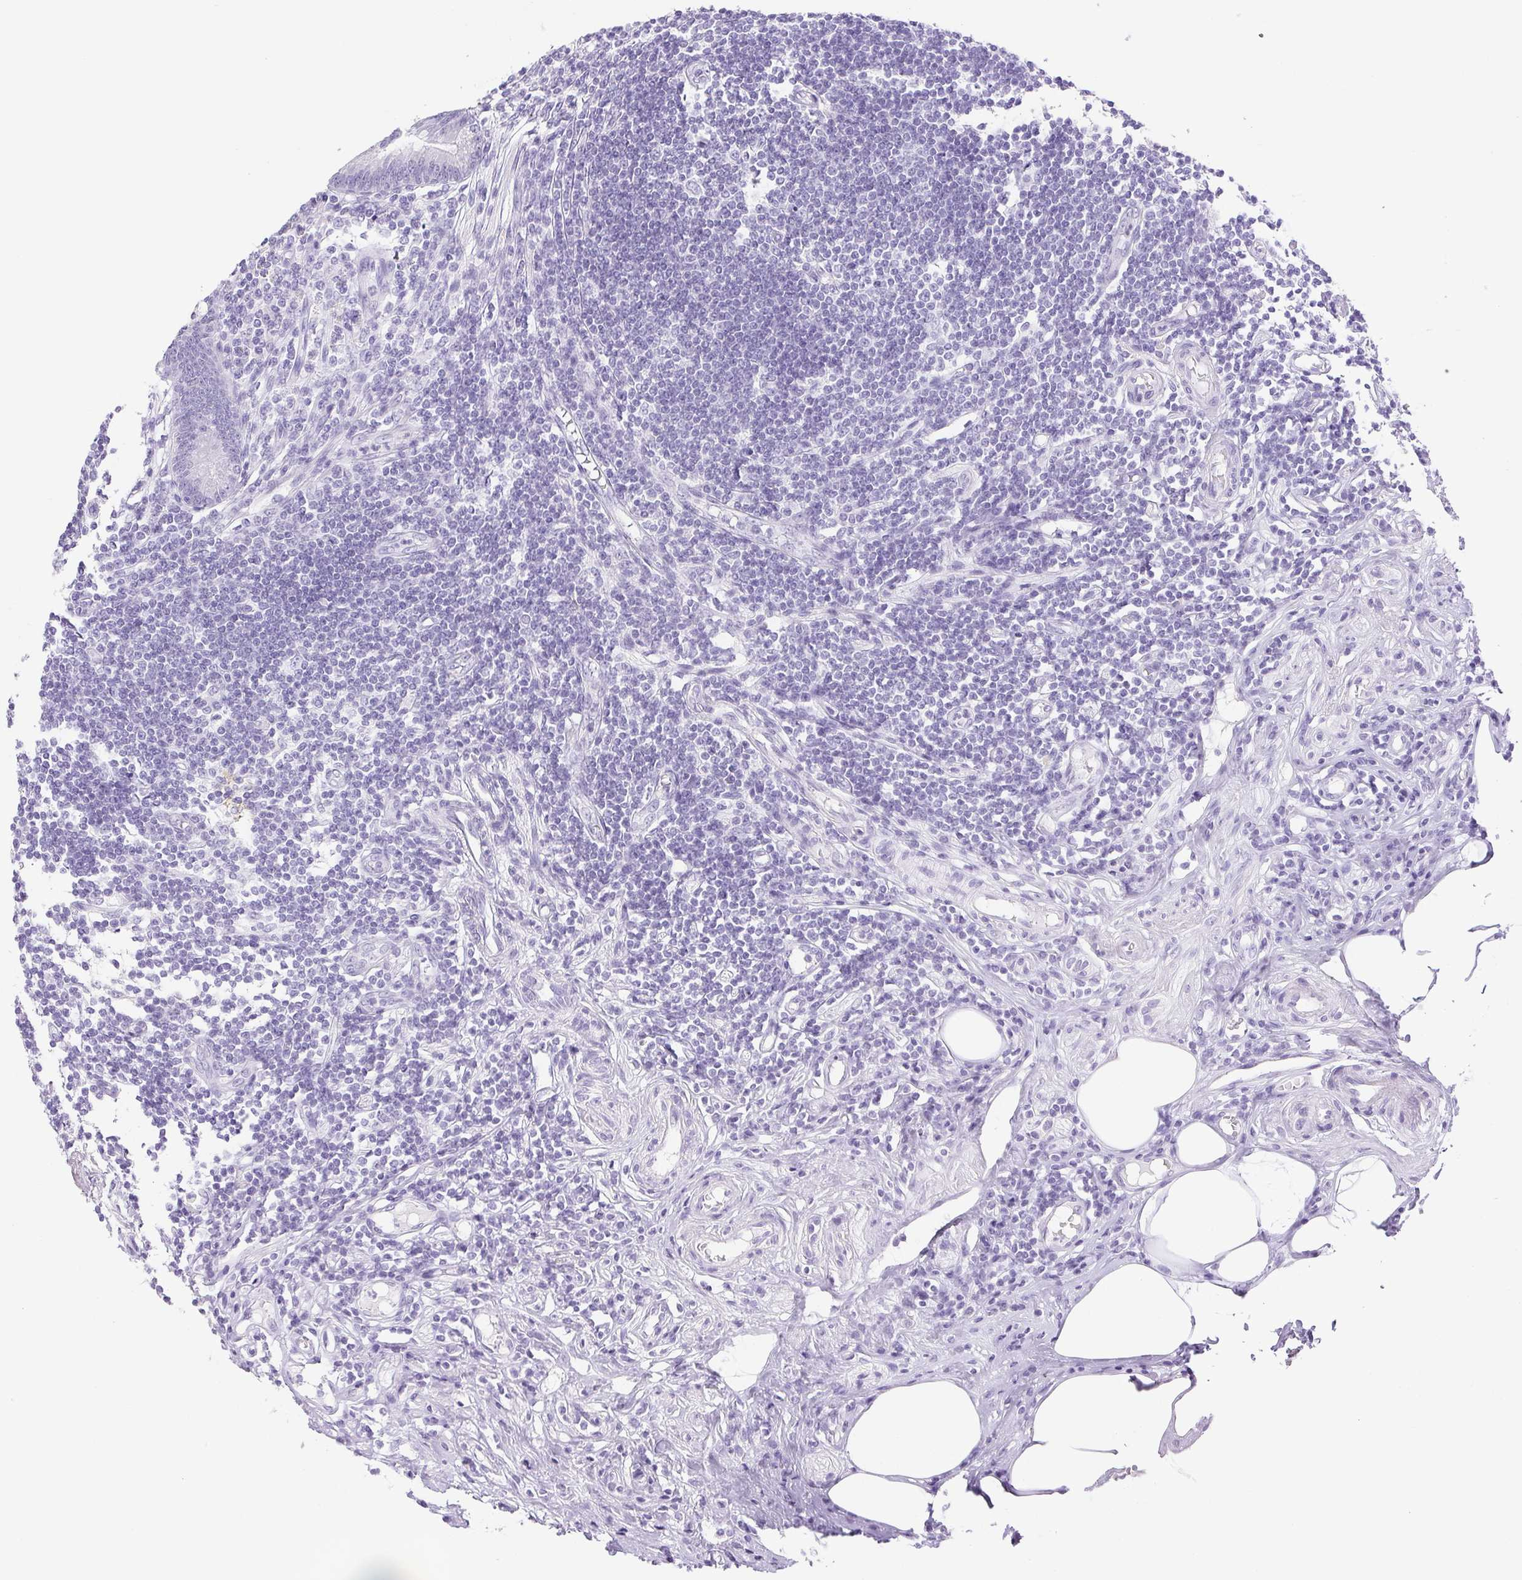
{"staining": {"intensity": "negative", "quantity": "none", "location": "none"}, "tissue": "appendix", "cell_type": "Glandular cells", "image_type": "normal", "snomed": [{"axis": "morphology", "description": "Normal tissue, NOS"}, {"axis": "topography", "description": "Appendix"}], "caption": "The IHC histopathology image has no significant expression in glandular cells of appendix. (DAB (3,3'-diaminobenzidine) IHC with hematoxylin counter stain).", "gene": "HLA", "patient": {"sex": "female", "age": 57}}